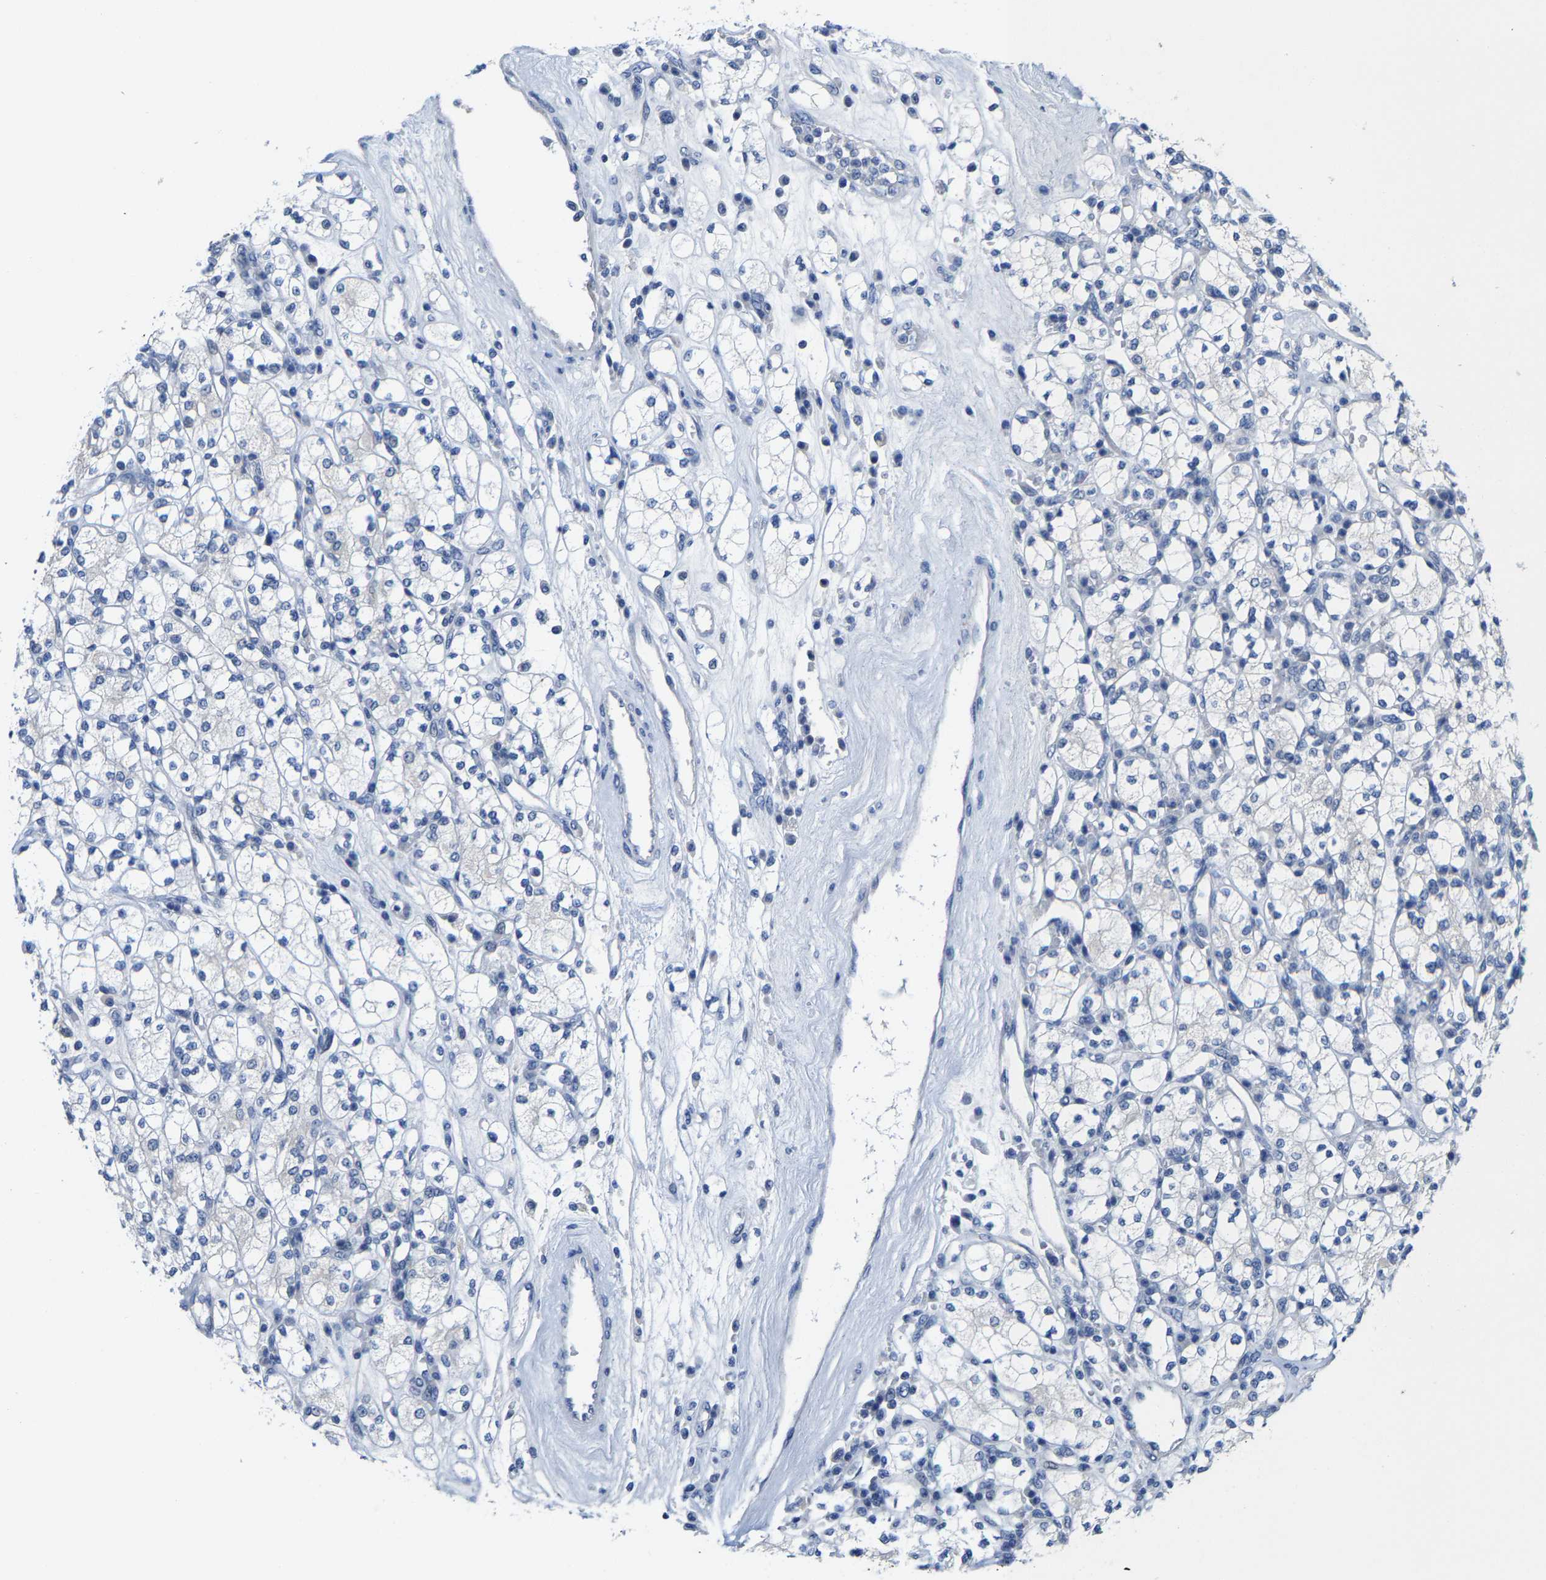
{"staining": {"intensity": "negative", "quantity": "none", "location": "none"}, "tissue": "renal cancer", "cell_type": "Tumor cells", "image_type": "cancer", "snomed": [{"axis": "morphology", "description": "Adenocarcinoma, NOS"}, {"axis": "topography", "description": "Kidney"}], "caption": "Photomicrograph shows no protein staining in tumor cells of renal cancer tissue.", "gene": "KLHL1", "patient": {"sex": "male", "age": 77}}